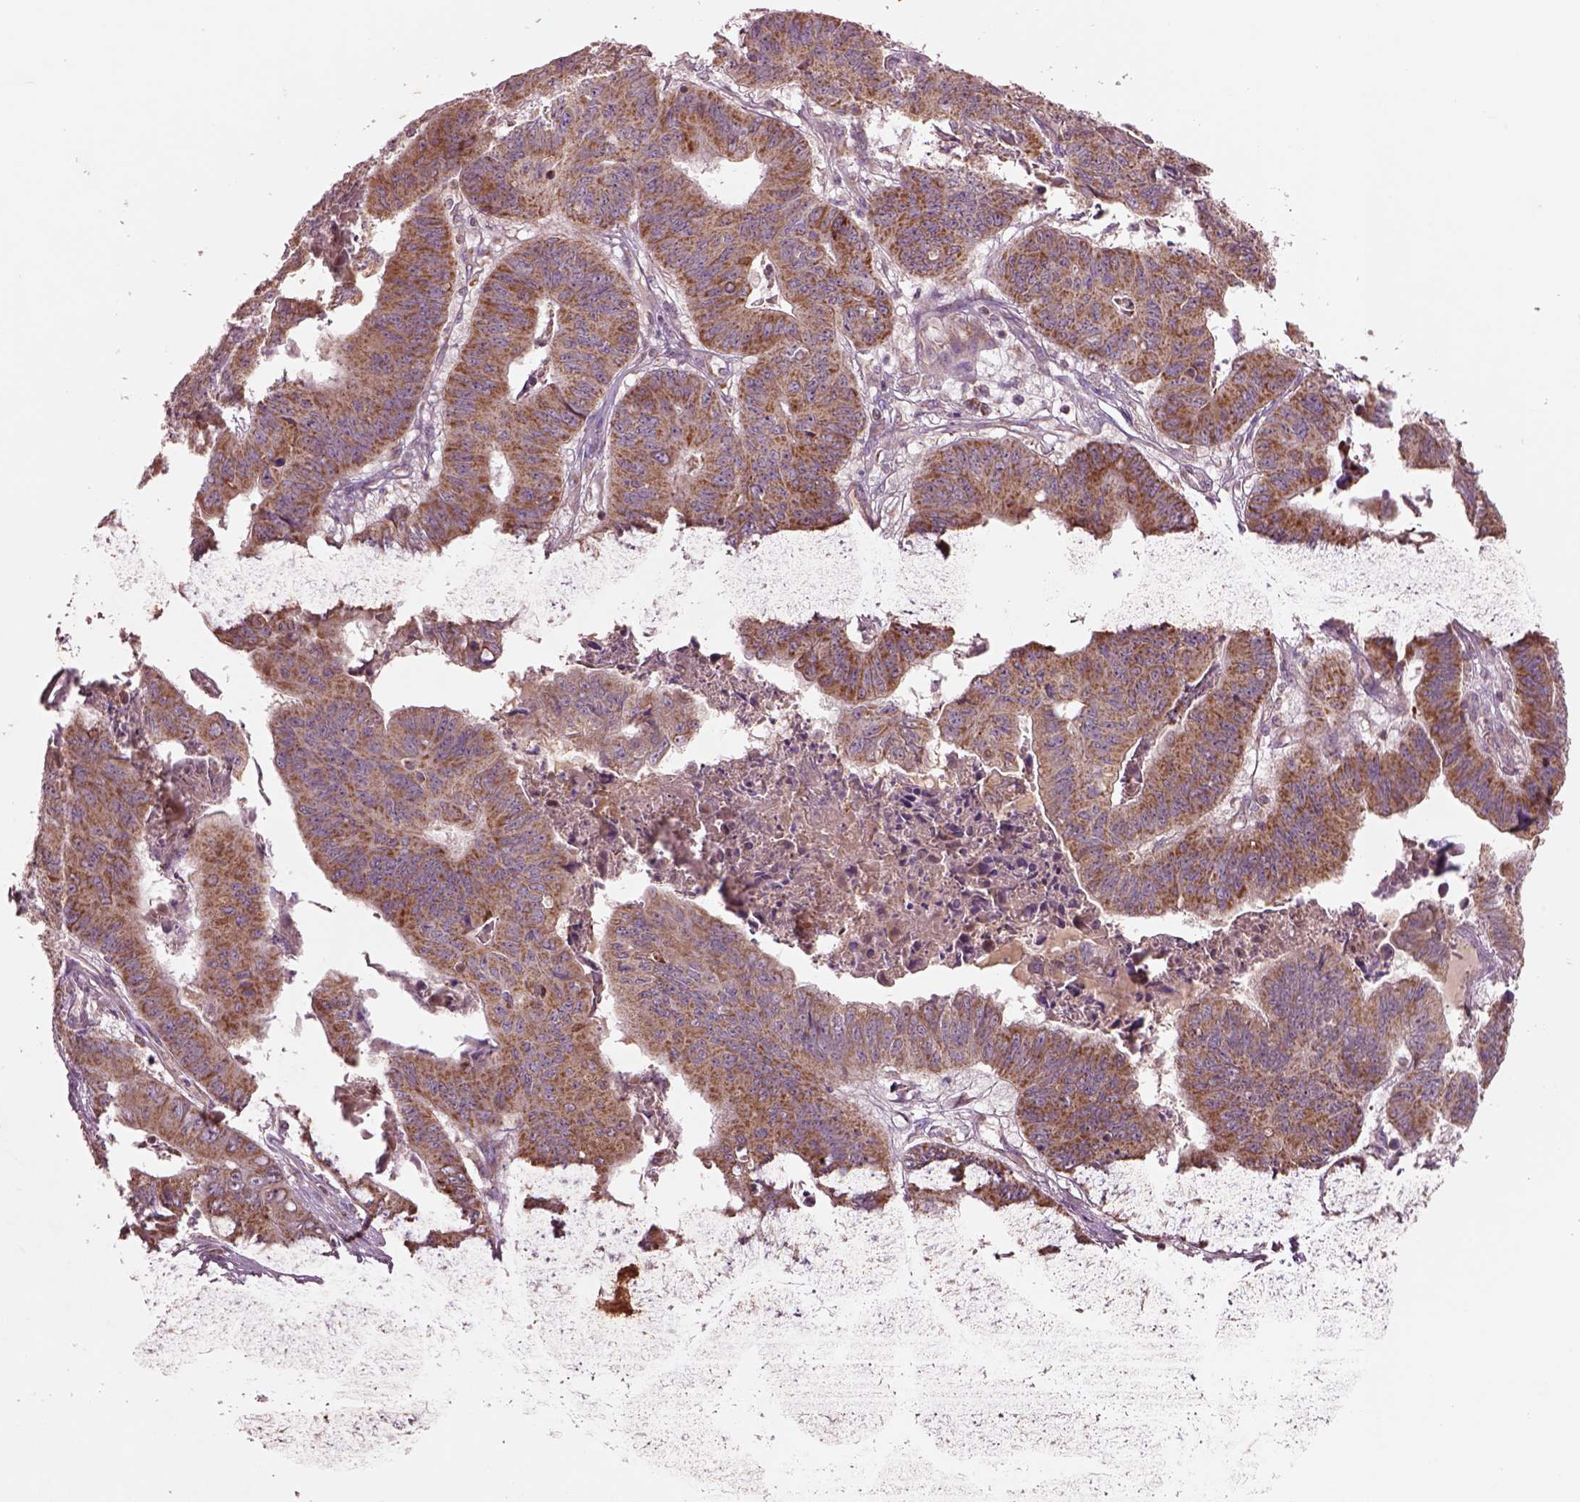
{"staining": {"intensity": "moderate", "quantity": ">75%", "location": "cytoplasmic/membranous"}, "tissue": "stomach cancer", "cell_type": "Tumor cells", "image_type": "cancer", "snomed": [{"axis": "morphology", "description": "Adenocarcinoma, NOS"}, {"axis": "topography", "description": "Stomach, lower"}], "caption": "Approximately >75% of tumor cells in human stomach adenocarcinoma reveal moderate cytoplasmic/membranous protein expression as visualized by brown immunohistochemical staining.", "gene": "SLC25A5", "patient": {"sex": "male", "age": 77}}